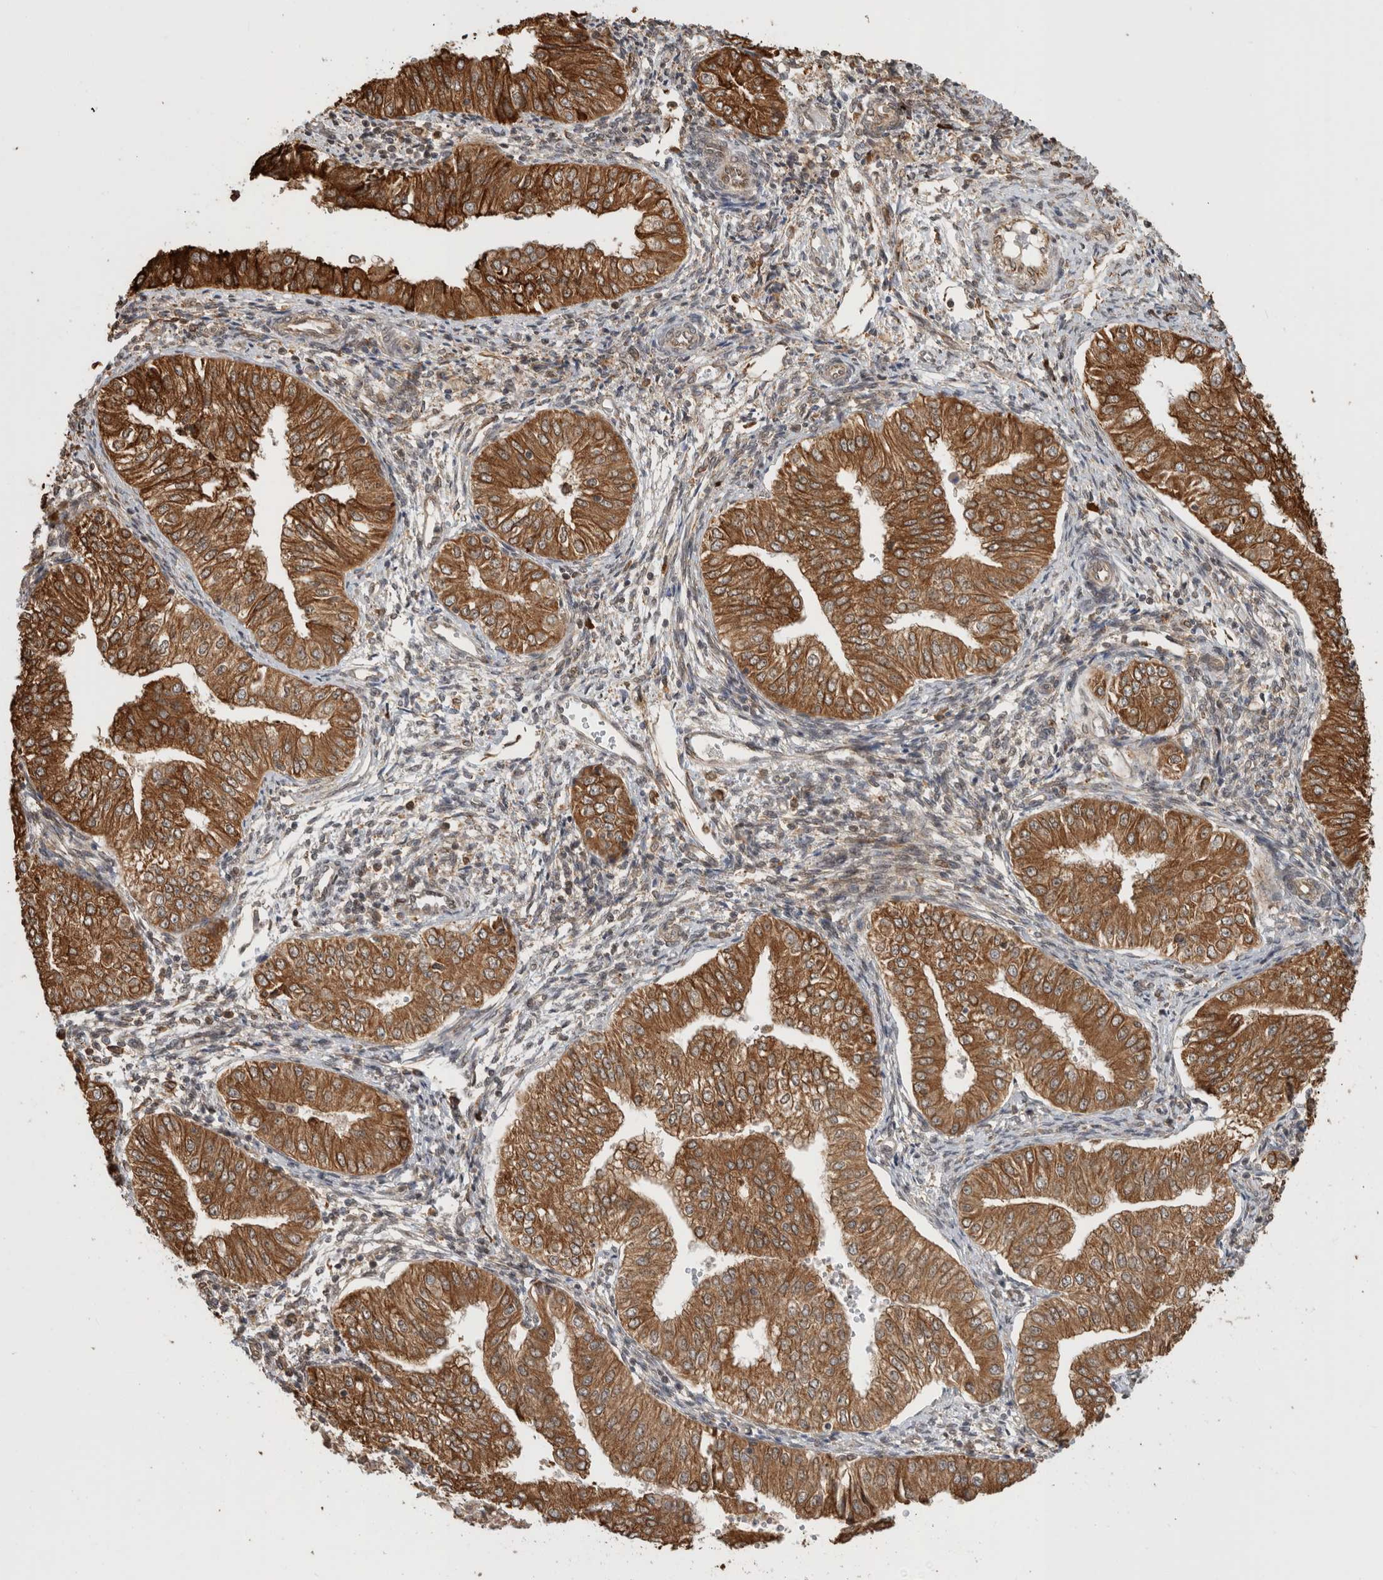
{"staining": {"intensity": "moderate", "quantity": ">75%", "location": "cytoplasmic/membranous"}, "tissue": "endometrial cancer", "cell_type": "Tumor cells", "image_type": "cancer", "snomed": [{"axis": "morphology", "description": "Normal tissue, NOS"}, {"axis": "morphology", "description": "Adenocarcinoma, NOS"}, {"axis": "topography", "description": "Endometrium"}], "caption": "Protein staining of endometrial cancer (adenocarcinoma) tissue reveals moderate cytoplasmic/membranous staining in approximately >75% of tumor cells. (DAB (3,3'-diaminobenzidine) IHC, brown staining for protein, blue staining for nuclei).", "gene": "MS4A7", "patient": {"sex": "female", "age": 53}}